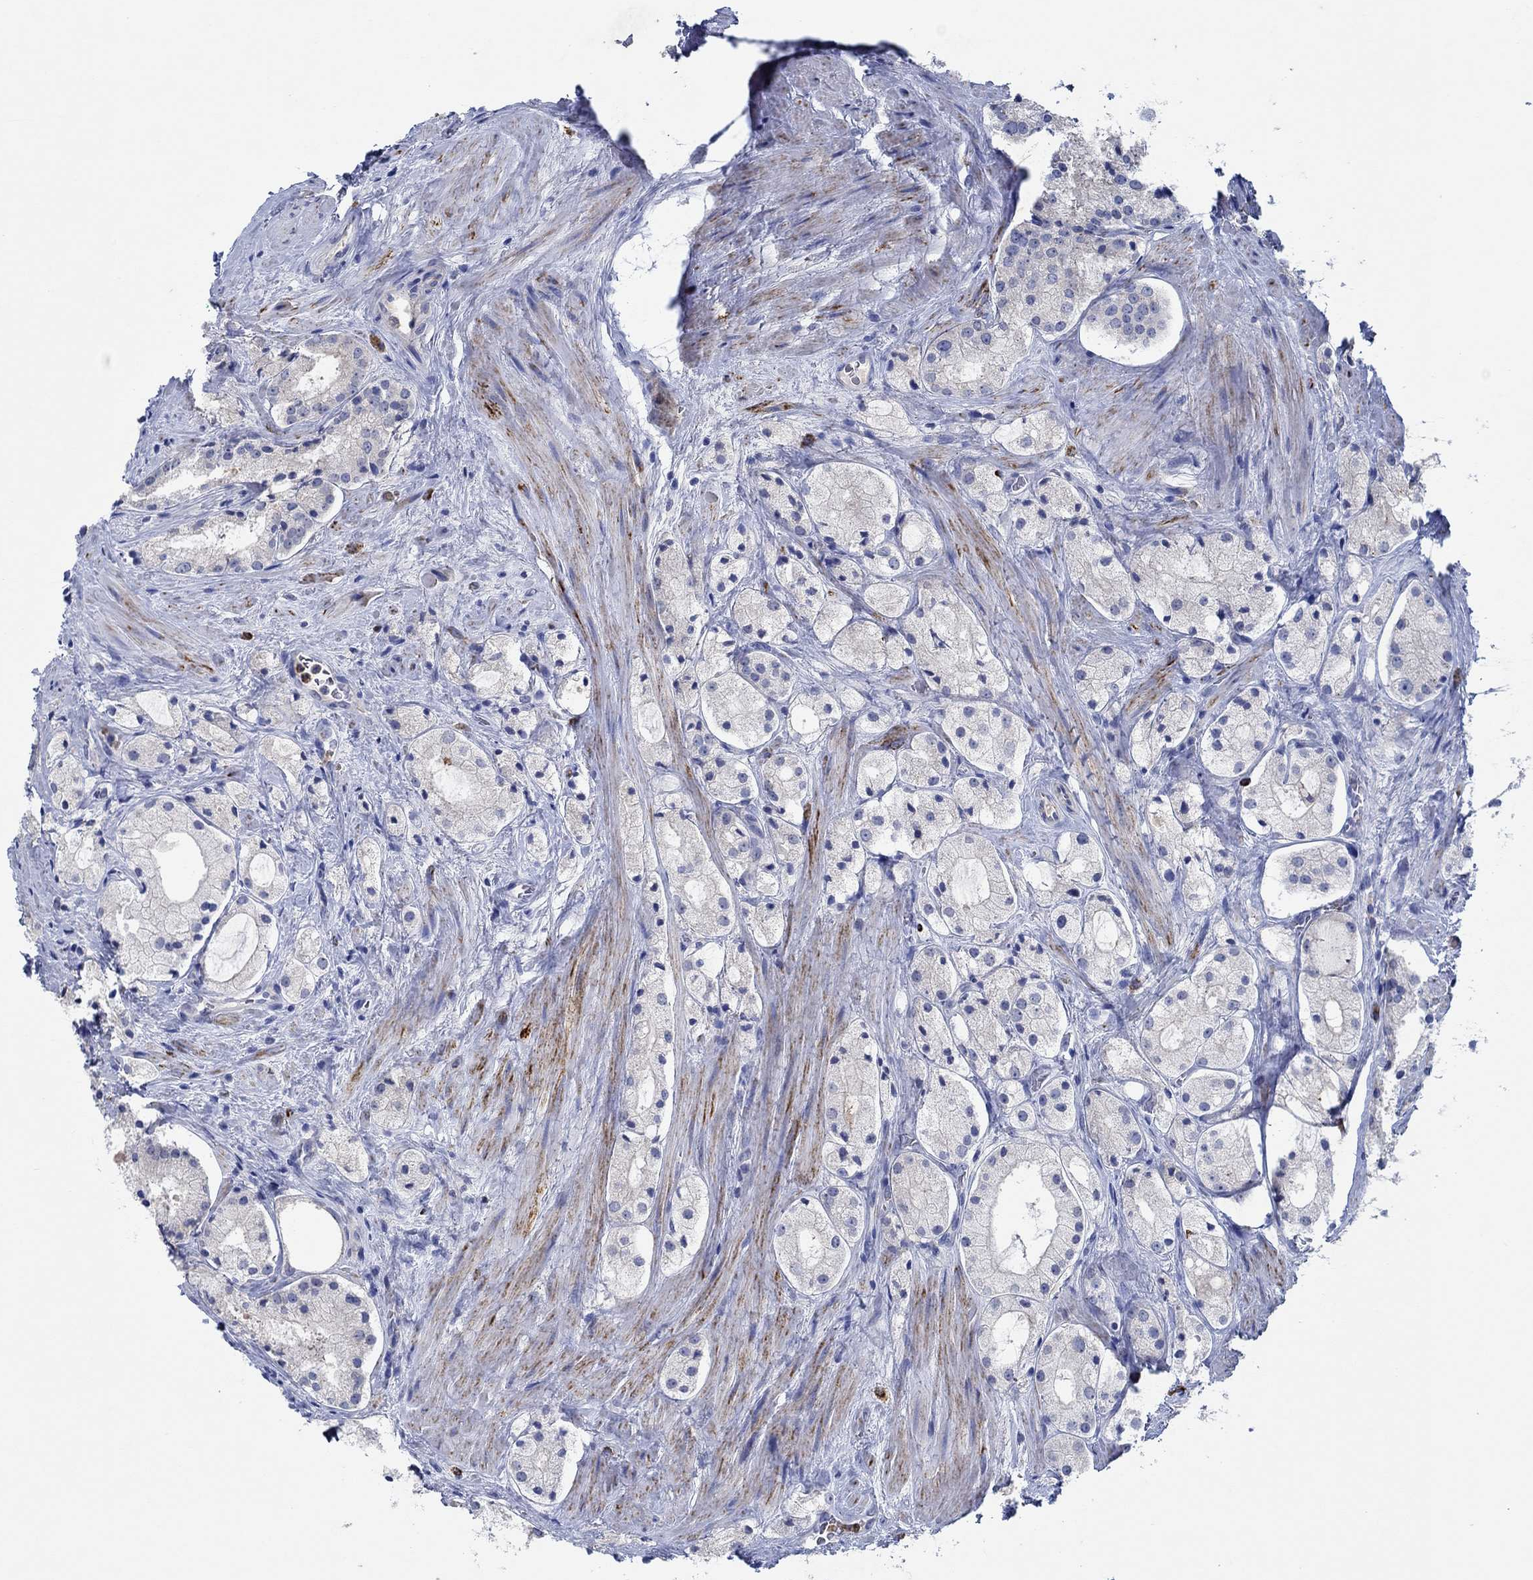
{"staining": {"intensity": "negative", "quantity": "none", "location": "none"}, "tissue": "prostate cancer", "cell_type": "Tumor cells", "image_type": "cancer", "snomed": [{"axis": "morphology", "description": "Adenocarcinoma, NOS"}, {"axis": "morphology", "description": "Adenocarcinoma, High grade"}, {"axis": "topography", "description": "Prostate"}], "caption": "This is a micrograph of immunohistochemistry staining of prostate adenocarcinoma, which shows no staining in tumor cells.", "gene": "CPM", "patient": {"sex": "male", "age": 64}}